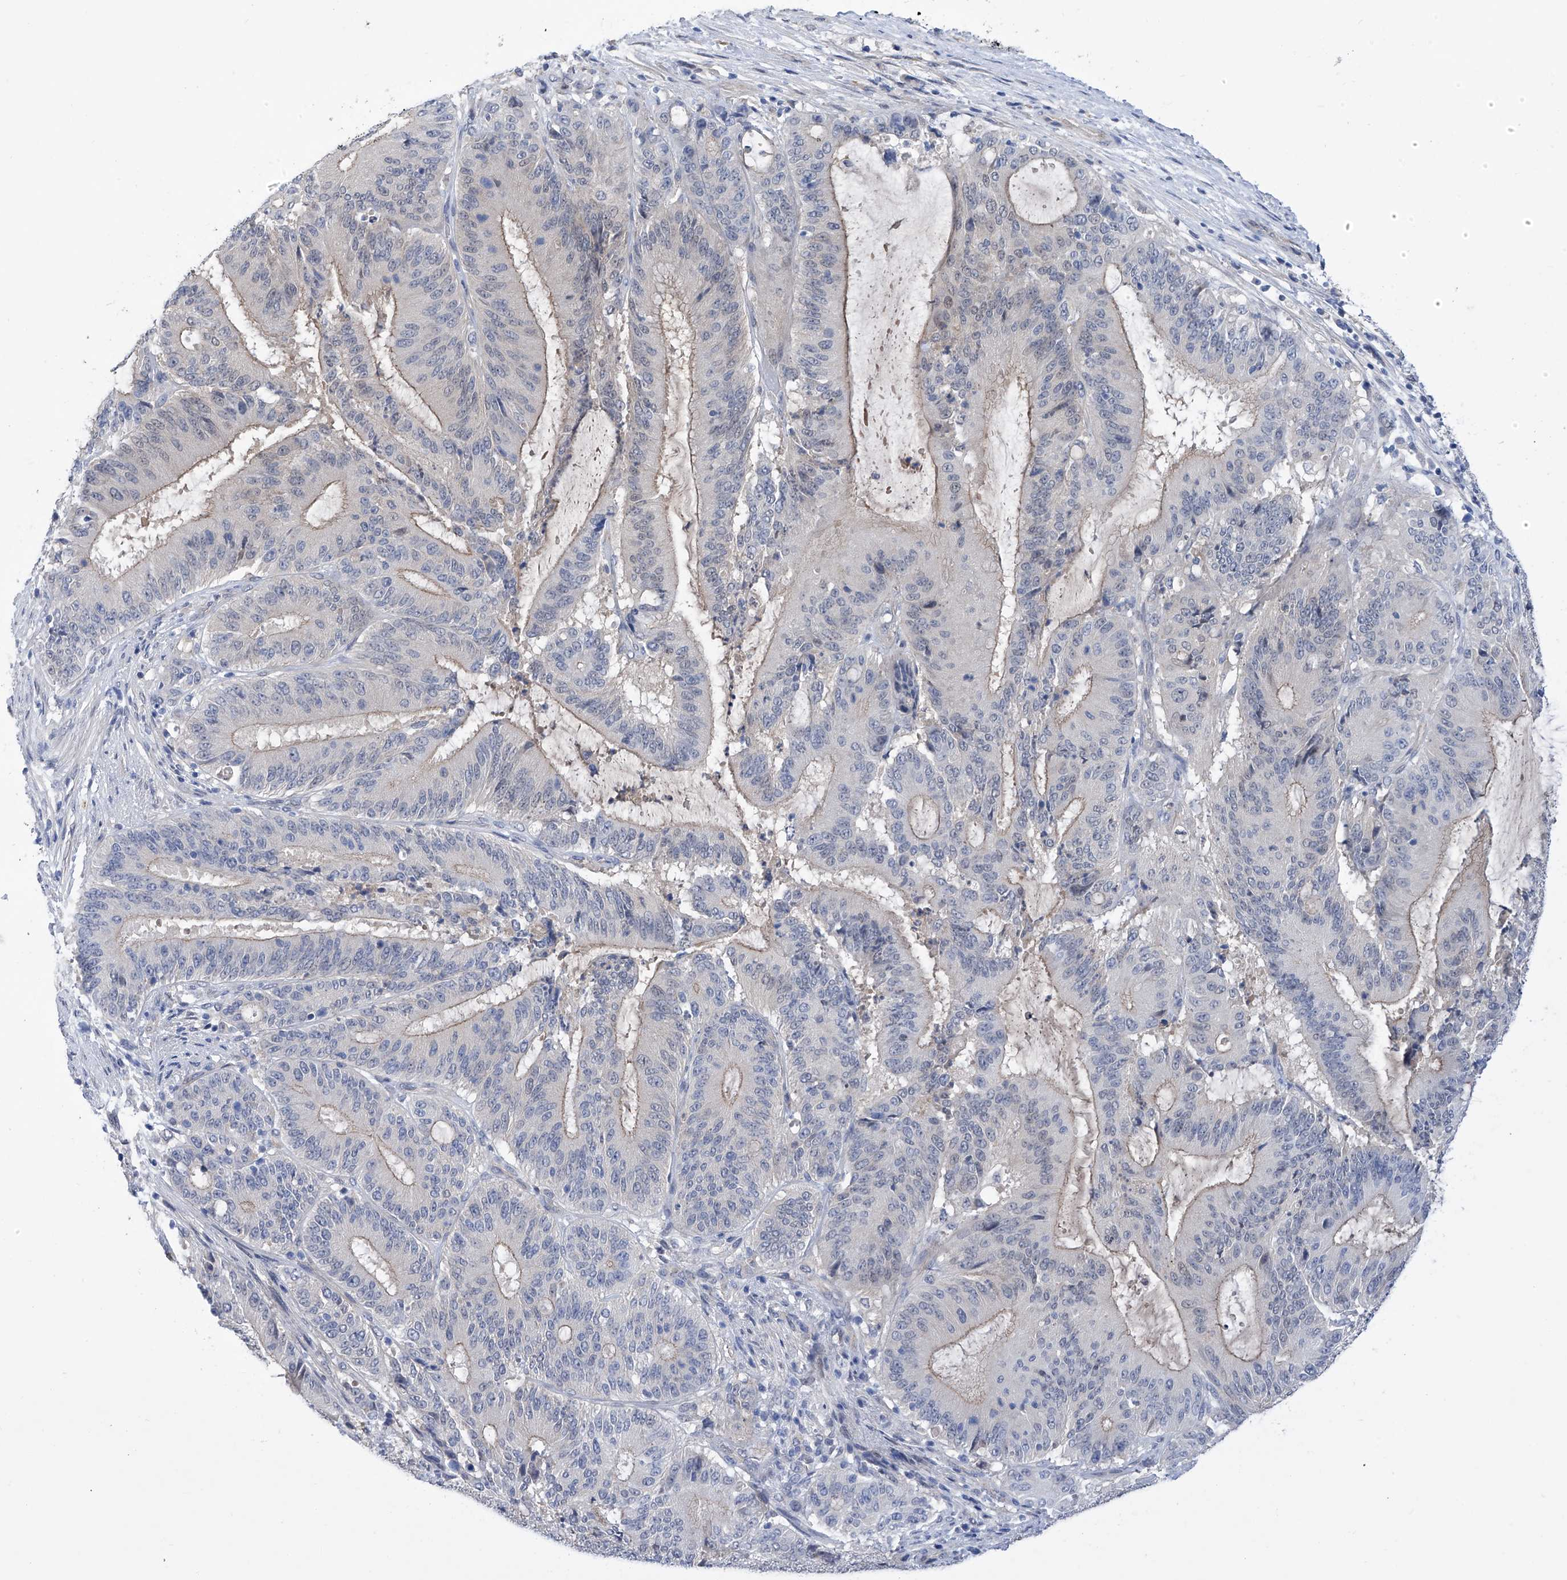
{"staining": {"intensity": "weak", "quantity": "<25%", "location": "cytoplasmic/membranous"}, "tissue": "liver cancer", "cell_type": "Tumor cells", "image_type": "cancer", "snomed": [{"axis": "morphology", "description": "Normal tissue, NOS"}, {"axis": "morphology", "description": "Cholangiocarcinoma"}, {"axis": "topography", "description": "Liver"}, {"axis": "topography", "description": "Peripheral nerve tissue"}], "caption": "Immunohistochemistry (IHC) of liver cancer demonstrates no staining in tumor cells. The staining was performed using DAB (3,3'-diaminobenzidine) to visualize the protein expression in brown, while the nuclei were stained in blue with hematoxylin (Magnification: 20x).", "gene": "PGM3", "patient": {"sex": "female", "age": 73}}